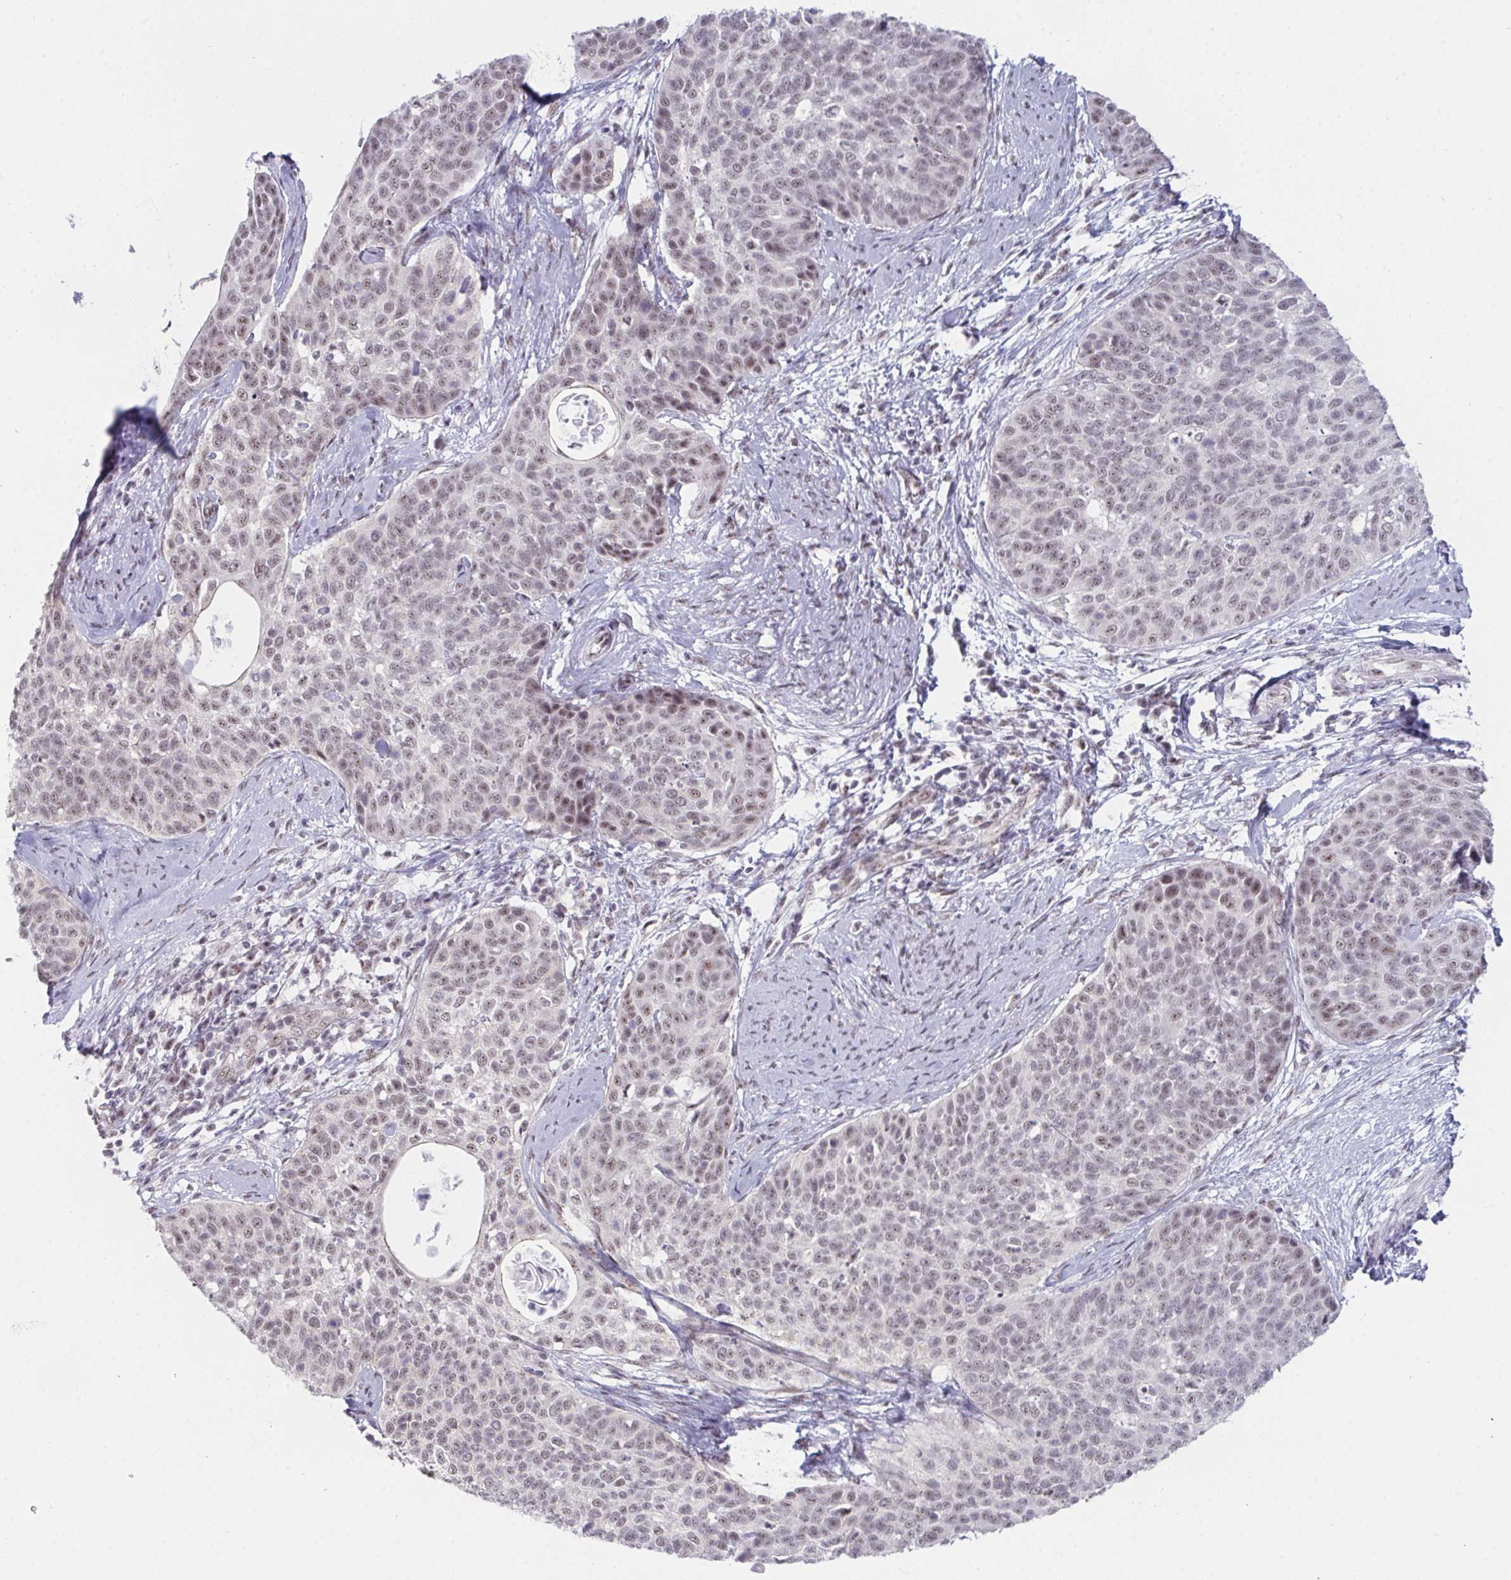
{"staining": {"intensity": "weak", "quantity": "25%-75%", "location": "nuclear"}, "tissue": "cervical cancer", "cell_type": "Tumor cells", "image_type": "cancer", "snomed": [{"axis": "morphology", "description": "Squamous cell carcinoma, NOS"}, {"axis": "topography", "description": "Cervix"}], "caption": "Immunohistochemistry (IHC) photomicrograph of neoplastic tissue: cervical cancer (squamous cell carcinoma) stained using immunohistochemistry reveals low levels of weak protein expression localized specifically in the nuclear of tumor cells, appearing as a nuclear brown color.", "gene": "PRR14", "patient": {"sex": "female", "age": 69}}